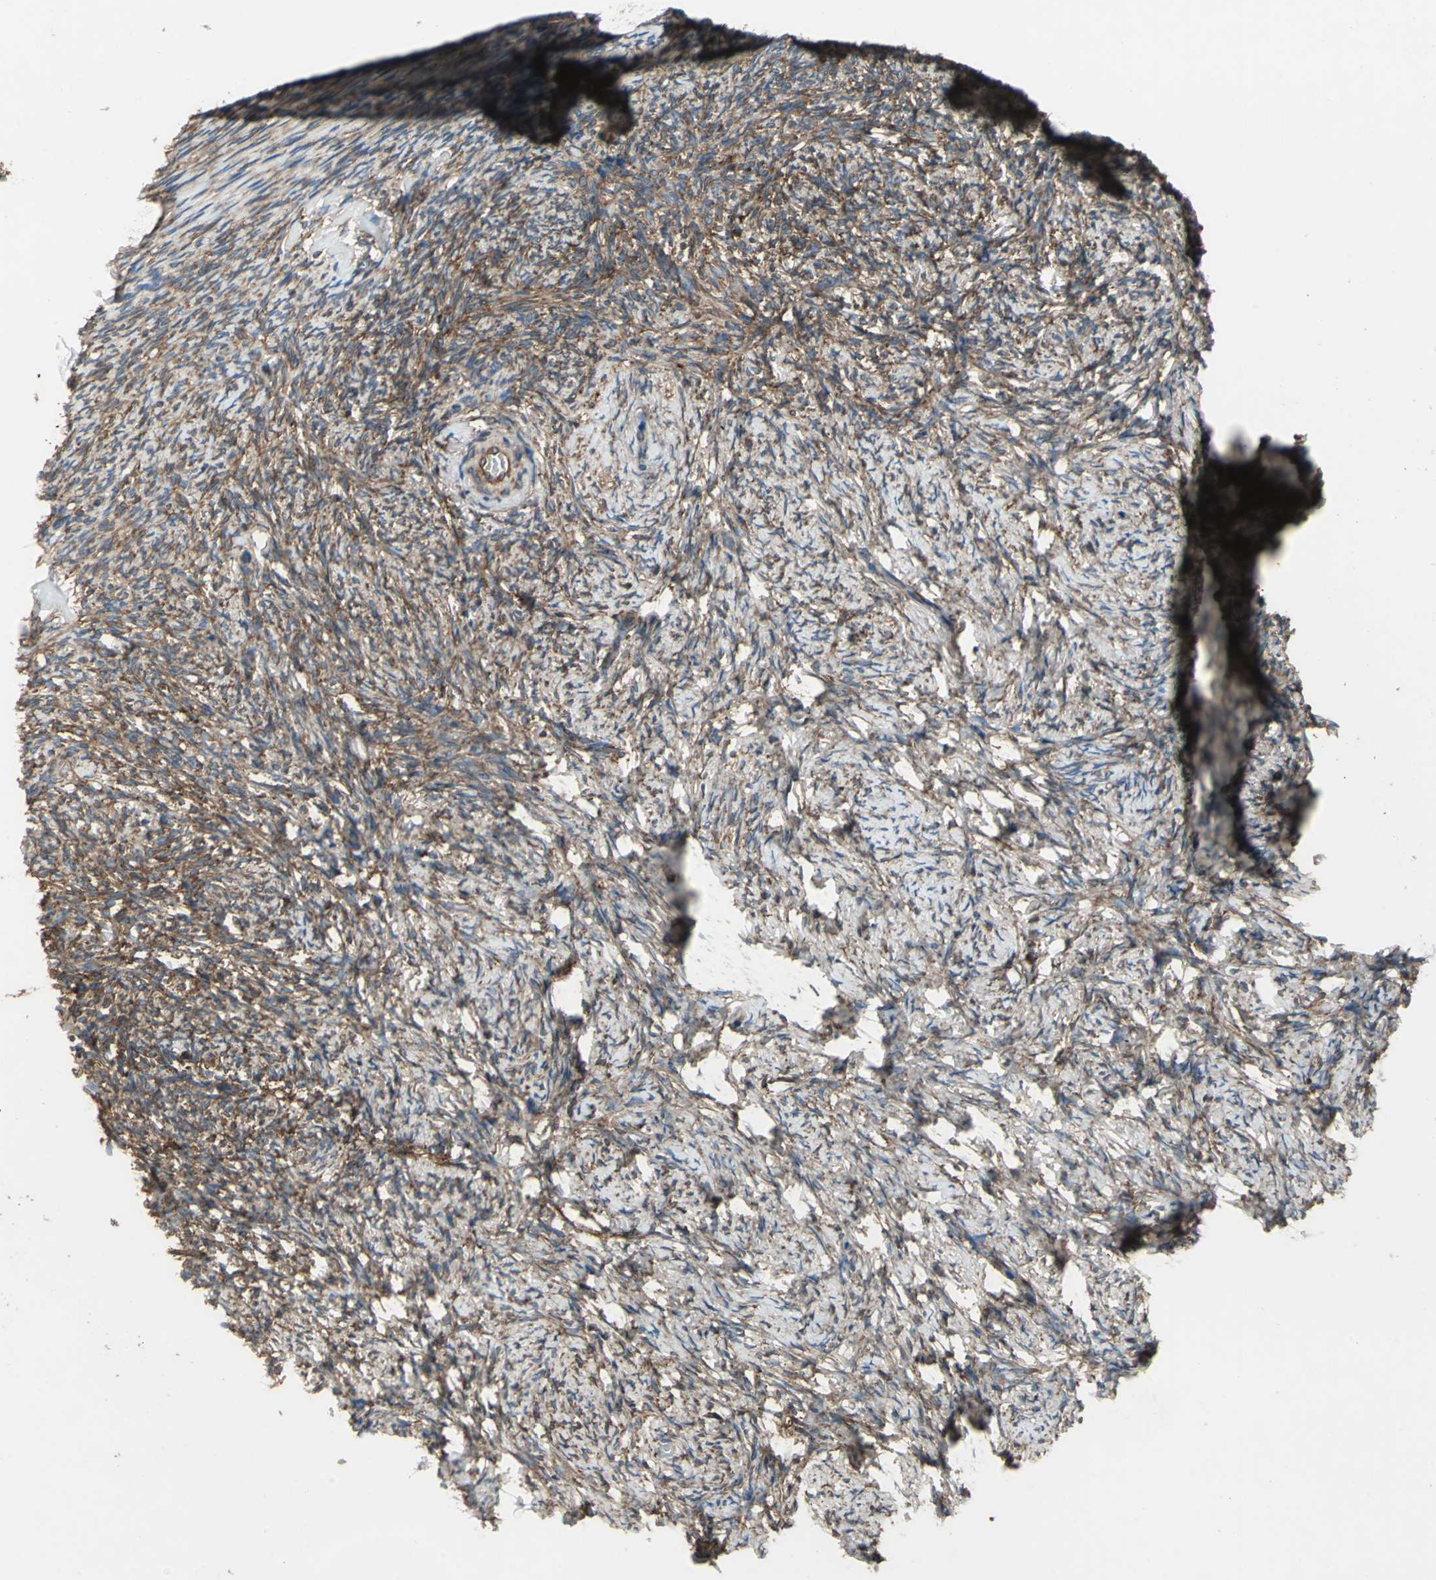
{"staining": {"intensity": "strong", "quantity": "25%-75%", "location": "cytoplasmic/membranous"}, "tissue": "ovary", "cell_type": "Ovarian stroma cells", "image_type": "normal", "snomed": [{"axis": "morphology", "description": "Normal tissue, NOS"}, {"axis": "topography", "description": "Ovary"}], "caption": "Immunohistochemical staining of benign human ovary demonstrates 25%-75% levels of strong cytoplasmic/membranous protein expression in about 25%-75% of ovarian stroma cells. (DAB (3,3'-diaminobenzidine) IHC with brightfield microscopy, high magnification).", "gene": "CAPN1", "patient": {"sex": "female", "age": 60}}